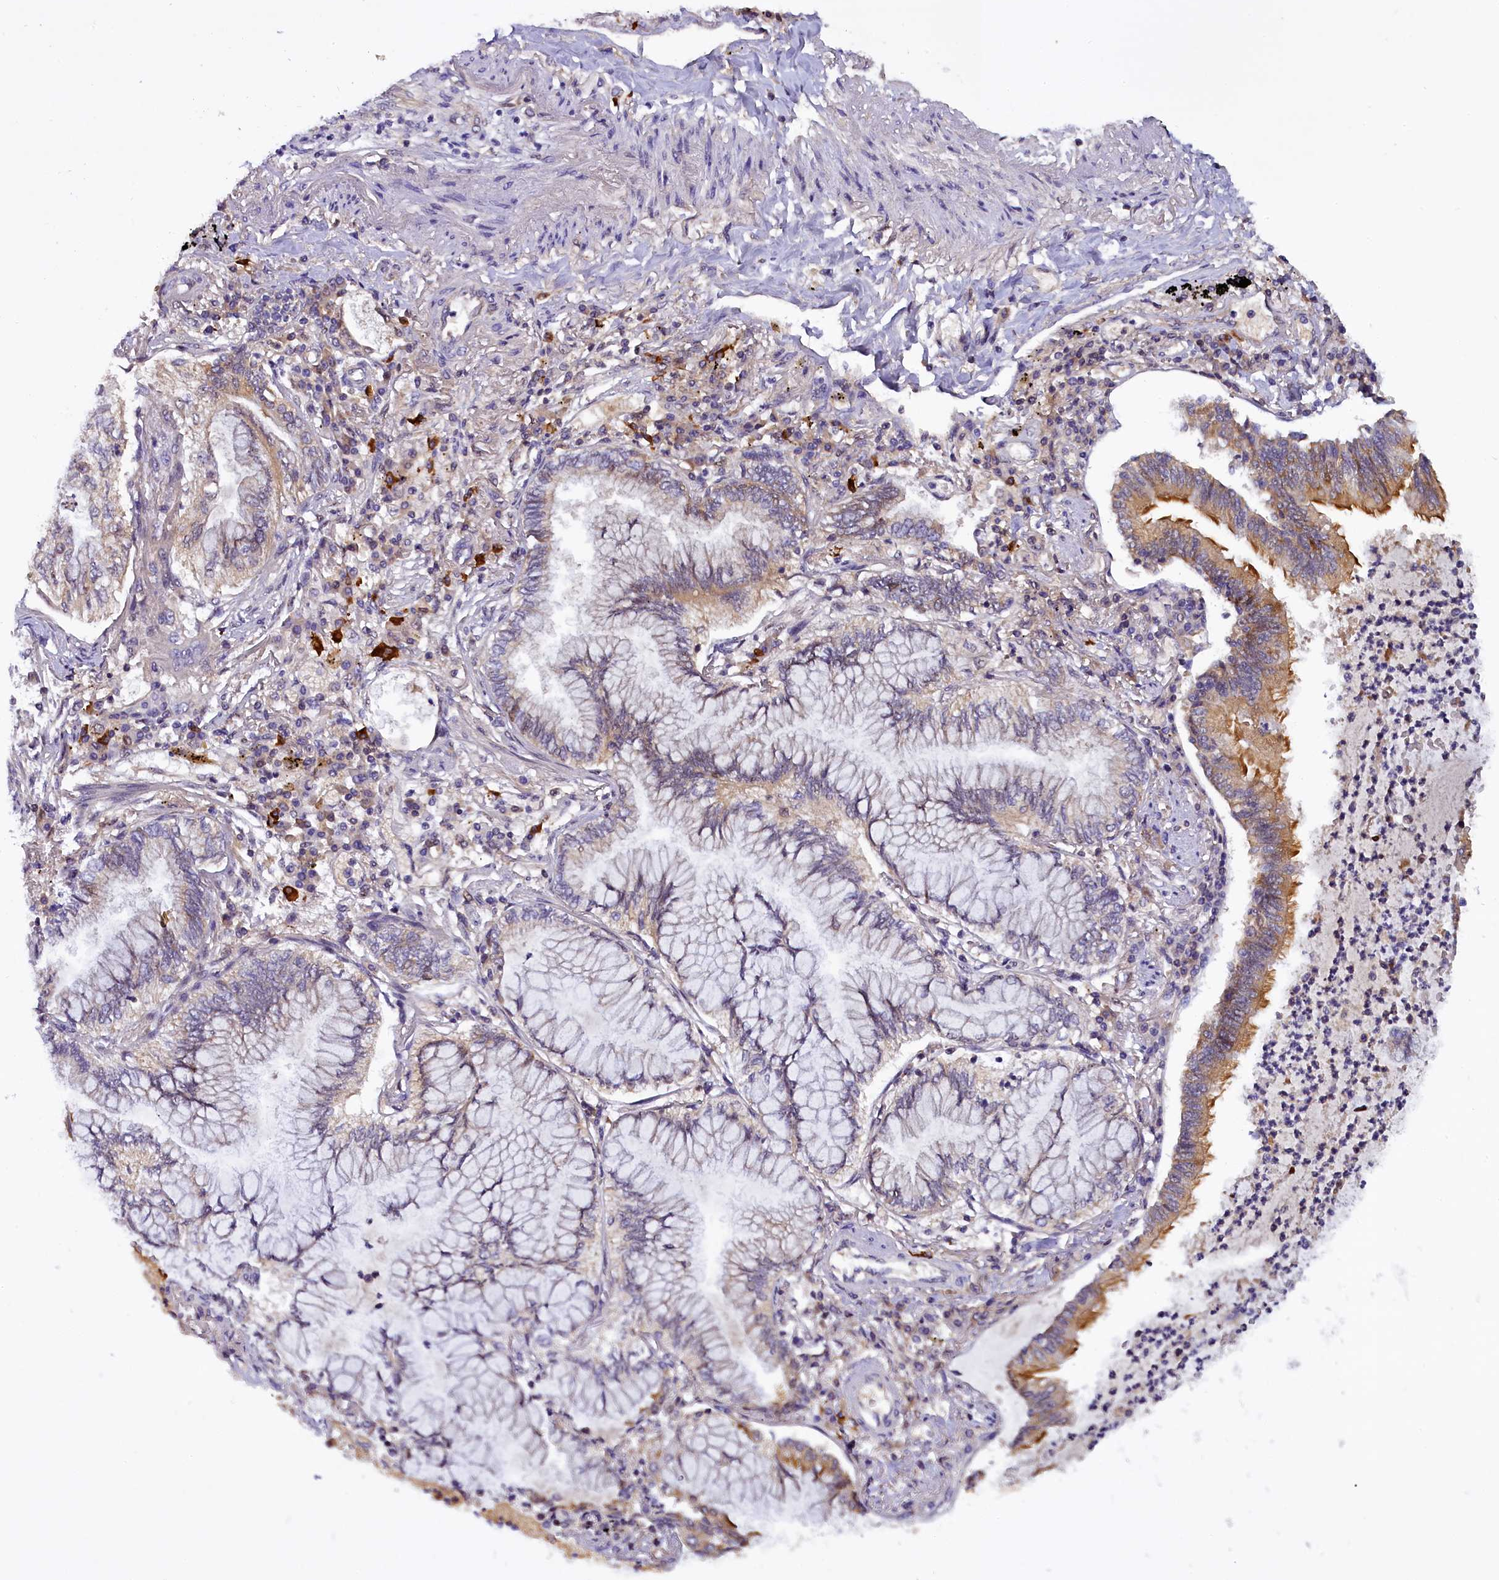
{"staining": {"intensity": "negative", "quantity": "none", "location": "none"}, "tissue": "lung cancer", "cell_type": "Tumor cells", "image_type": "cancer", "snomed": [{"axis": "morphology", "description": "Adenocarcinoma, NOS"}, {"axis": "topography", "description": "Lung"}], "caption": "Immunohistochemistry photomicrograph of neoplastic tissue: adenocarcinoma (lung) stained with DAB exhibits no significant protein positivity in tumor cells.", "gene": "ENKD1", "patient": {"sex": "female", "age": 70}}